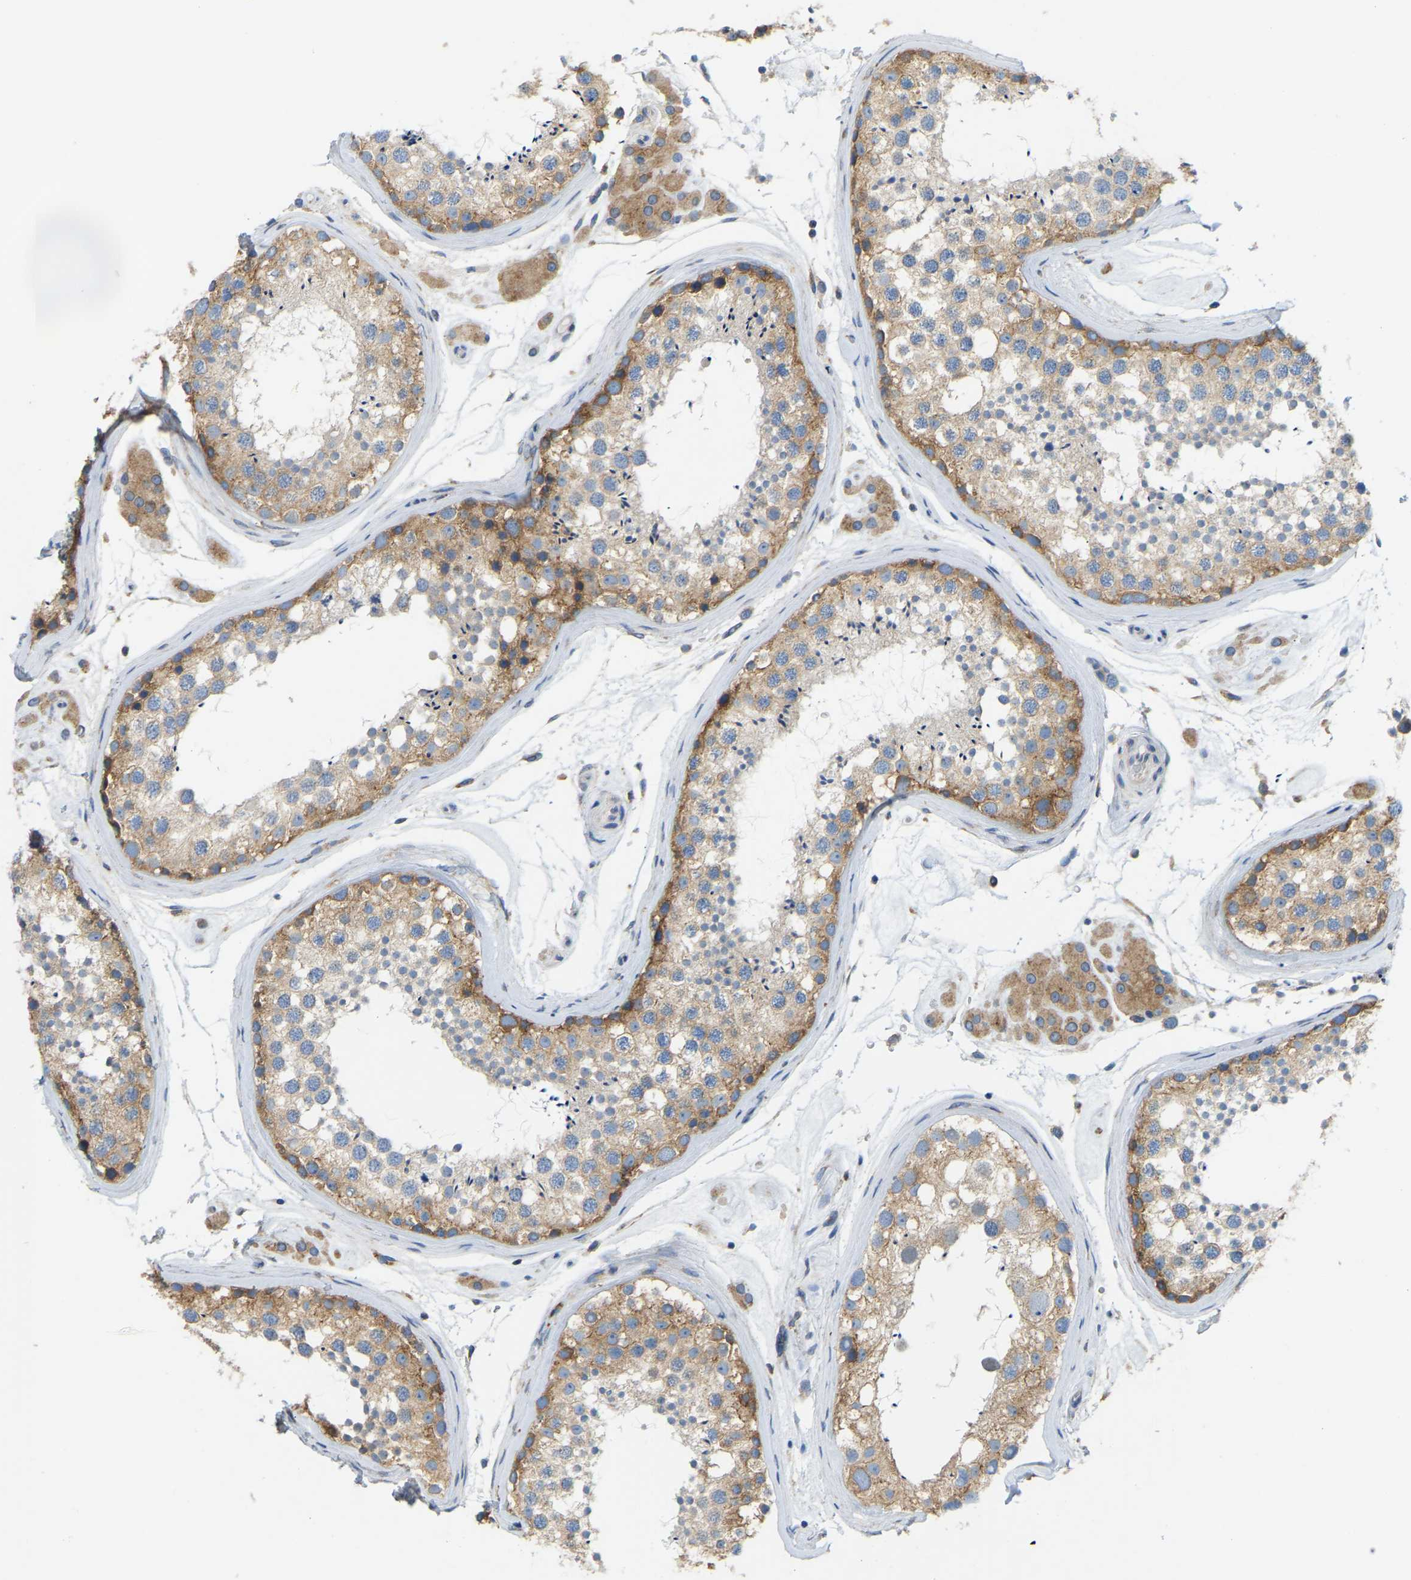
{"staining": {"intensity": "moderate", "quantity": ">75%", "location": "cytoplasmic/membranous"}, "tissue": "testis", "cell_type": "Cells in seminiferous ducts", "image_type": "normal", "snomed": [{"axis": "morphology", "description": "Normal tissue, NOS"}, {"axis": "topography", "description": "Testis"}], "caption": "Immunohistochemistry (DAB) staining of unremarkable testis displays moderate cytoplasmic/membranous protein positivity in approximately >75% of cells in seminiferous ducts. The staining was performed using DAB to visualize the protein expression in brown, while the nuclei were stained in blue with hematoxylin (Magnification: 20x).", "gene": "SND1", "patient": {"sex": "male", "age": 46}}